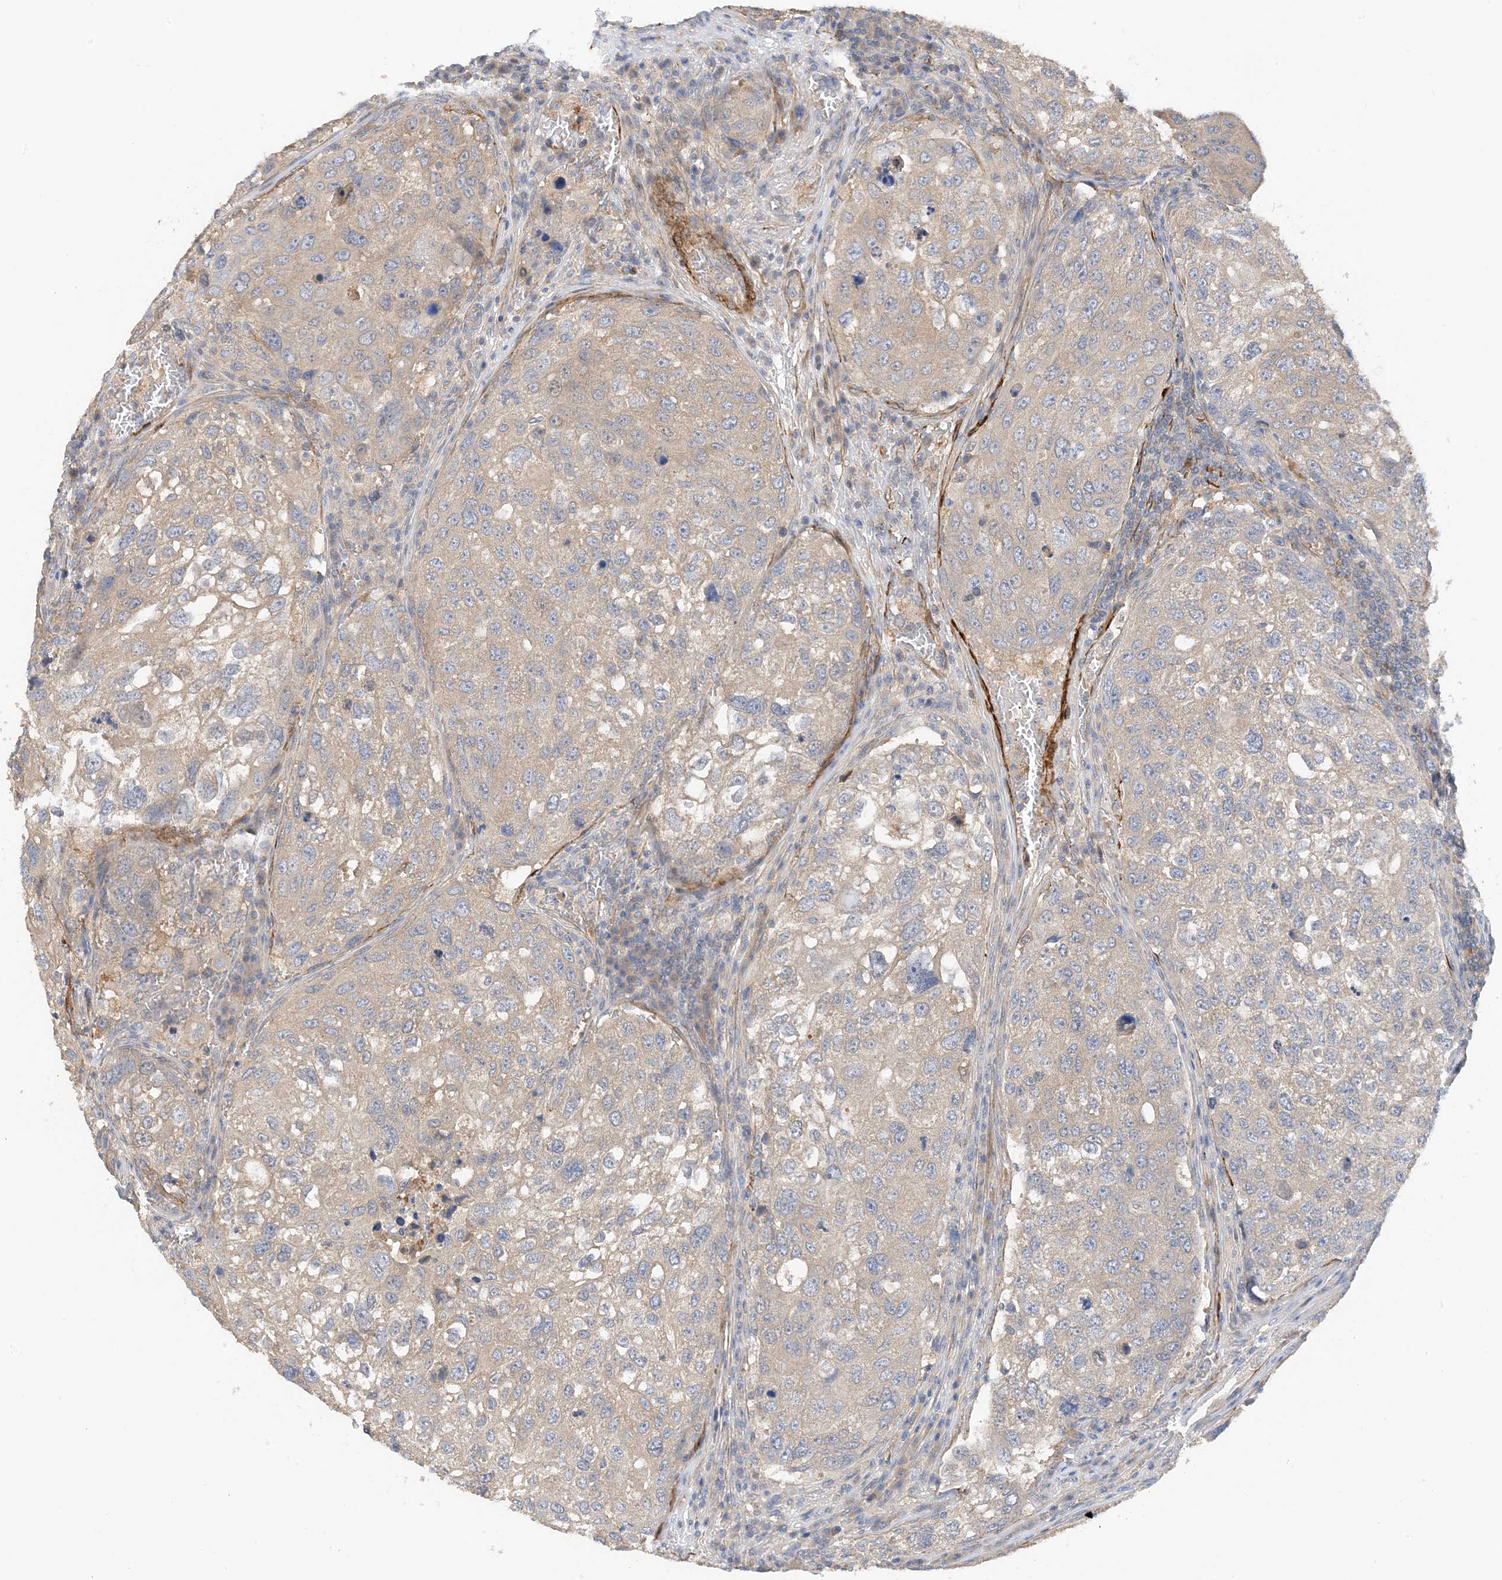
{"staining": {"intensity": "weak", "quantity": "<25%", "location": "cytoplasmic/membranous"}, "tissue": "urothelial cancer", "cell_type": "Tumor cells", "image_type": "cancer", "snomed": [{"axis": "morphology", "description": "Urothelial carcinoma, High grade"}, {"axis": "topography", "description": "Lymph node"}, {"axis": "topography", "description": "Urinary bladder"}], "caption": "Urothelial carcinoma (high-grade) stained for a protein using immunohistochemistry (IHC) shows no staining tumor cells.", "gene": "KIFBP", "patient": {"sex": "male", "age": 51}}